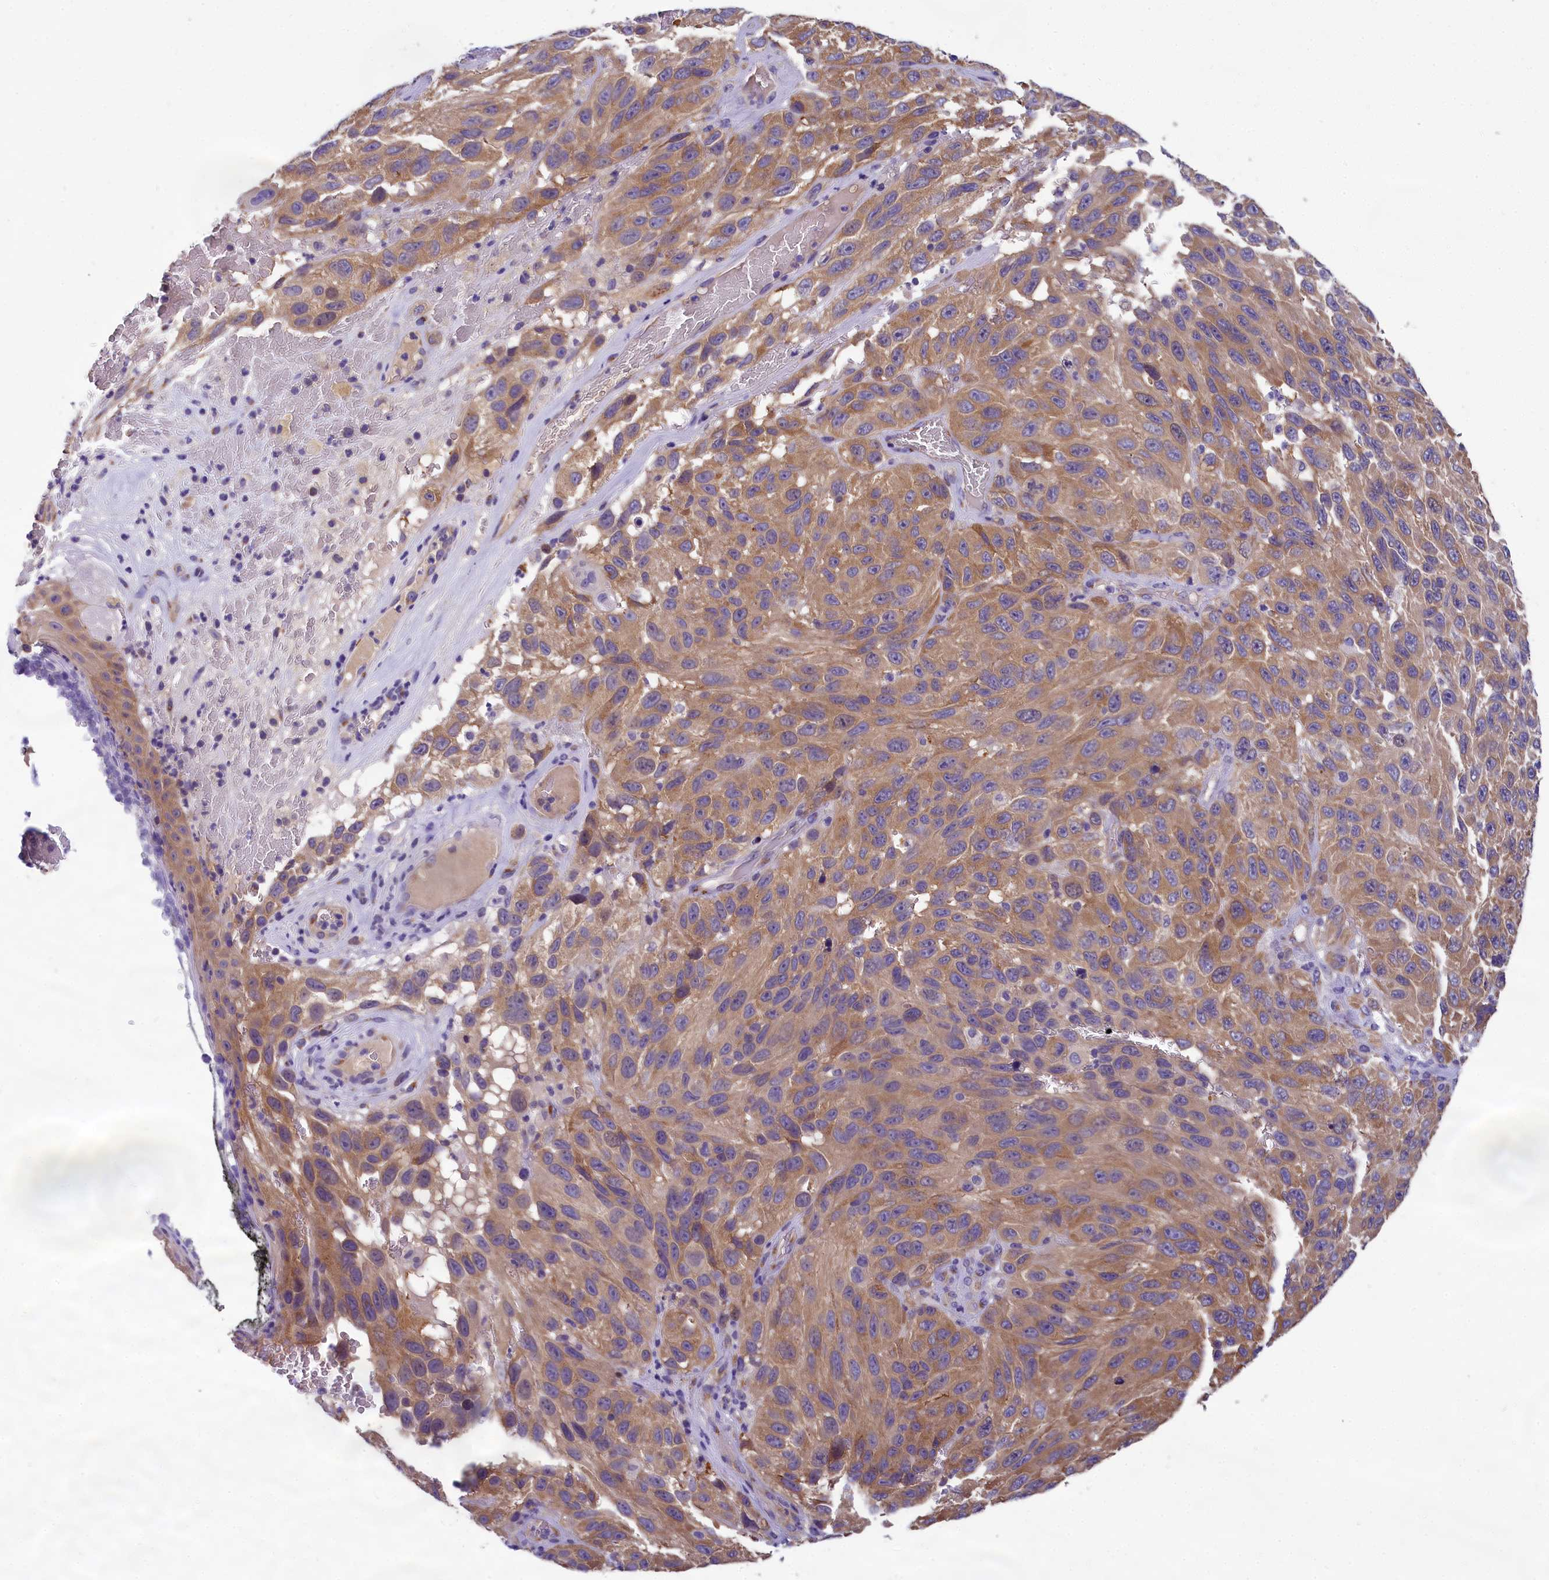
{"staining": {"intensity": "moderate", "quantity": ">75%", "location": "cytoplasmic/membranous"}, "tissue": "melanoma", "cell_type": "Tumor cells", "image_type": "cancer", "snomed": [{"axis": "morphology", "description": "Malignant melanoma, NOS"}, {"axis": "topography", "description": "Skin"}], "caption": "Melanoma stained for a protein (brown) demonstrates moderate cytoplasmic/membranous positive positivity in about >75% of tumor cells.", "gene": "ABCC8", "patient": {"sex": "female", "age": 96}}